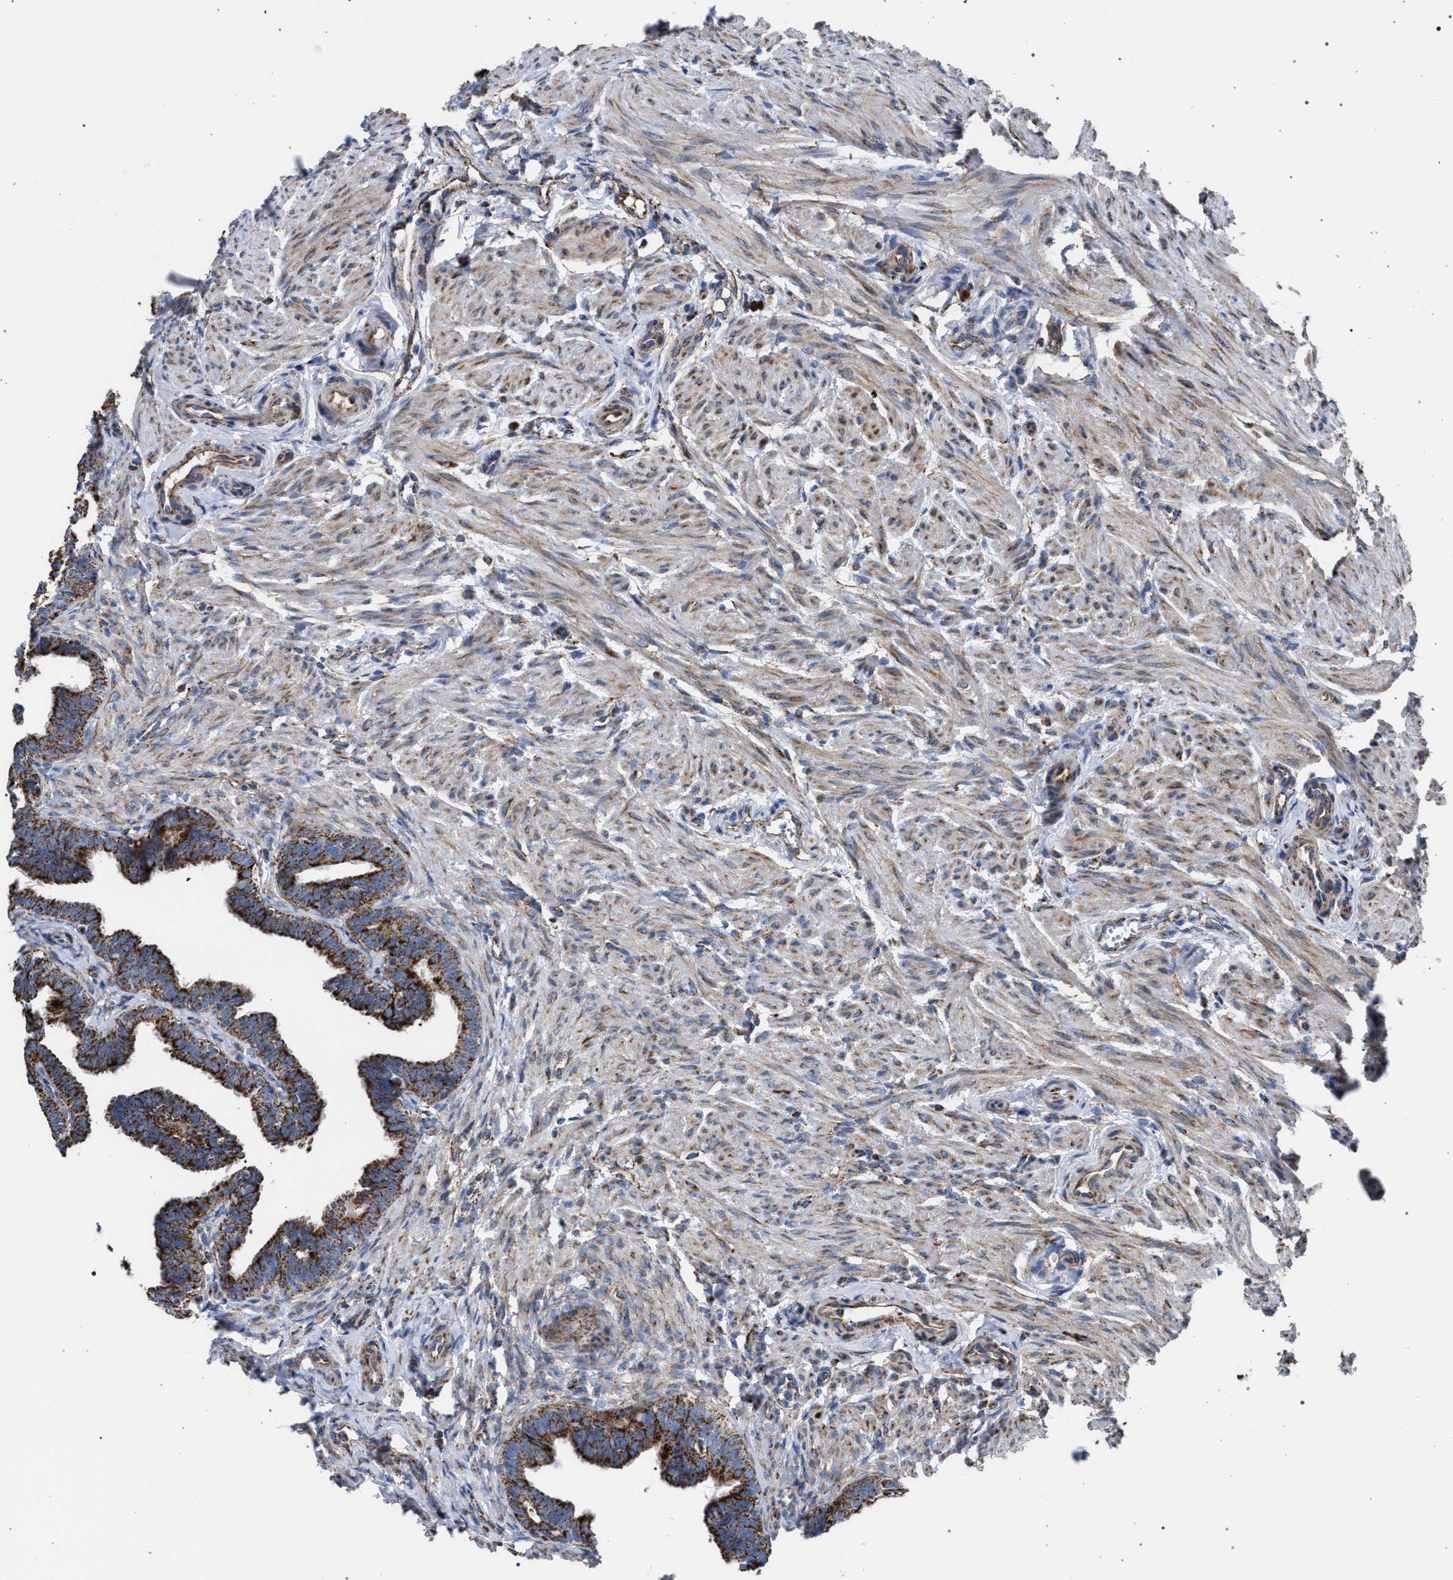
{"staining": {"intensity": "strong", "quantity": ">75%", "location": "cytoplasmic/membranous"}, "tissue": "fallopian tube", "cell_type": "Glandular cells", "image_type": "normal", "snomed": [{"axis": "morphology", "description": "Normal tissue, NOS"}, {"axis": "topography", "description": "Fallopian tube"}, {"axis": "topography", "description": "Ovary"}], "caption": "Glandular cells demonstrate strong cytoplasmic/membranous staining in about >75% of cells in unremarkable fallopian tube. (brown staining indicates protein expression, while blue staining denotes nuclei).", "gene": "VPS13A", "patient": {"sex": "female", "age": 23}}